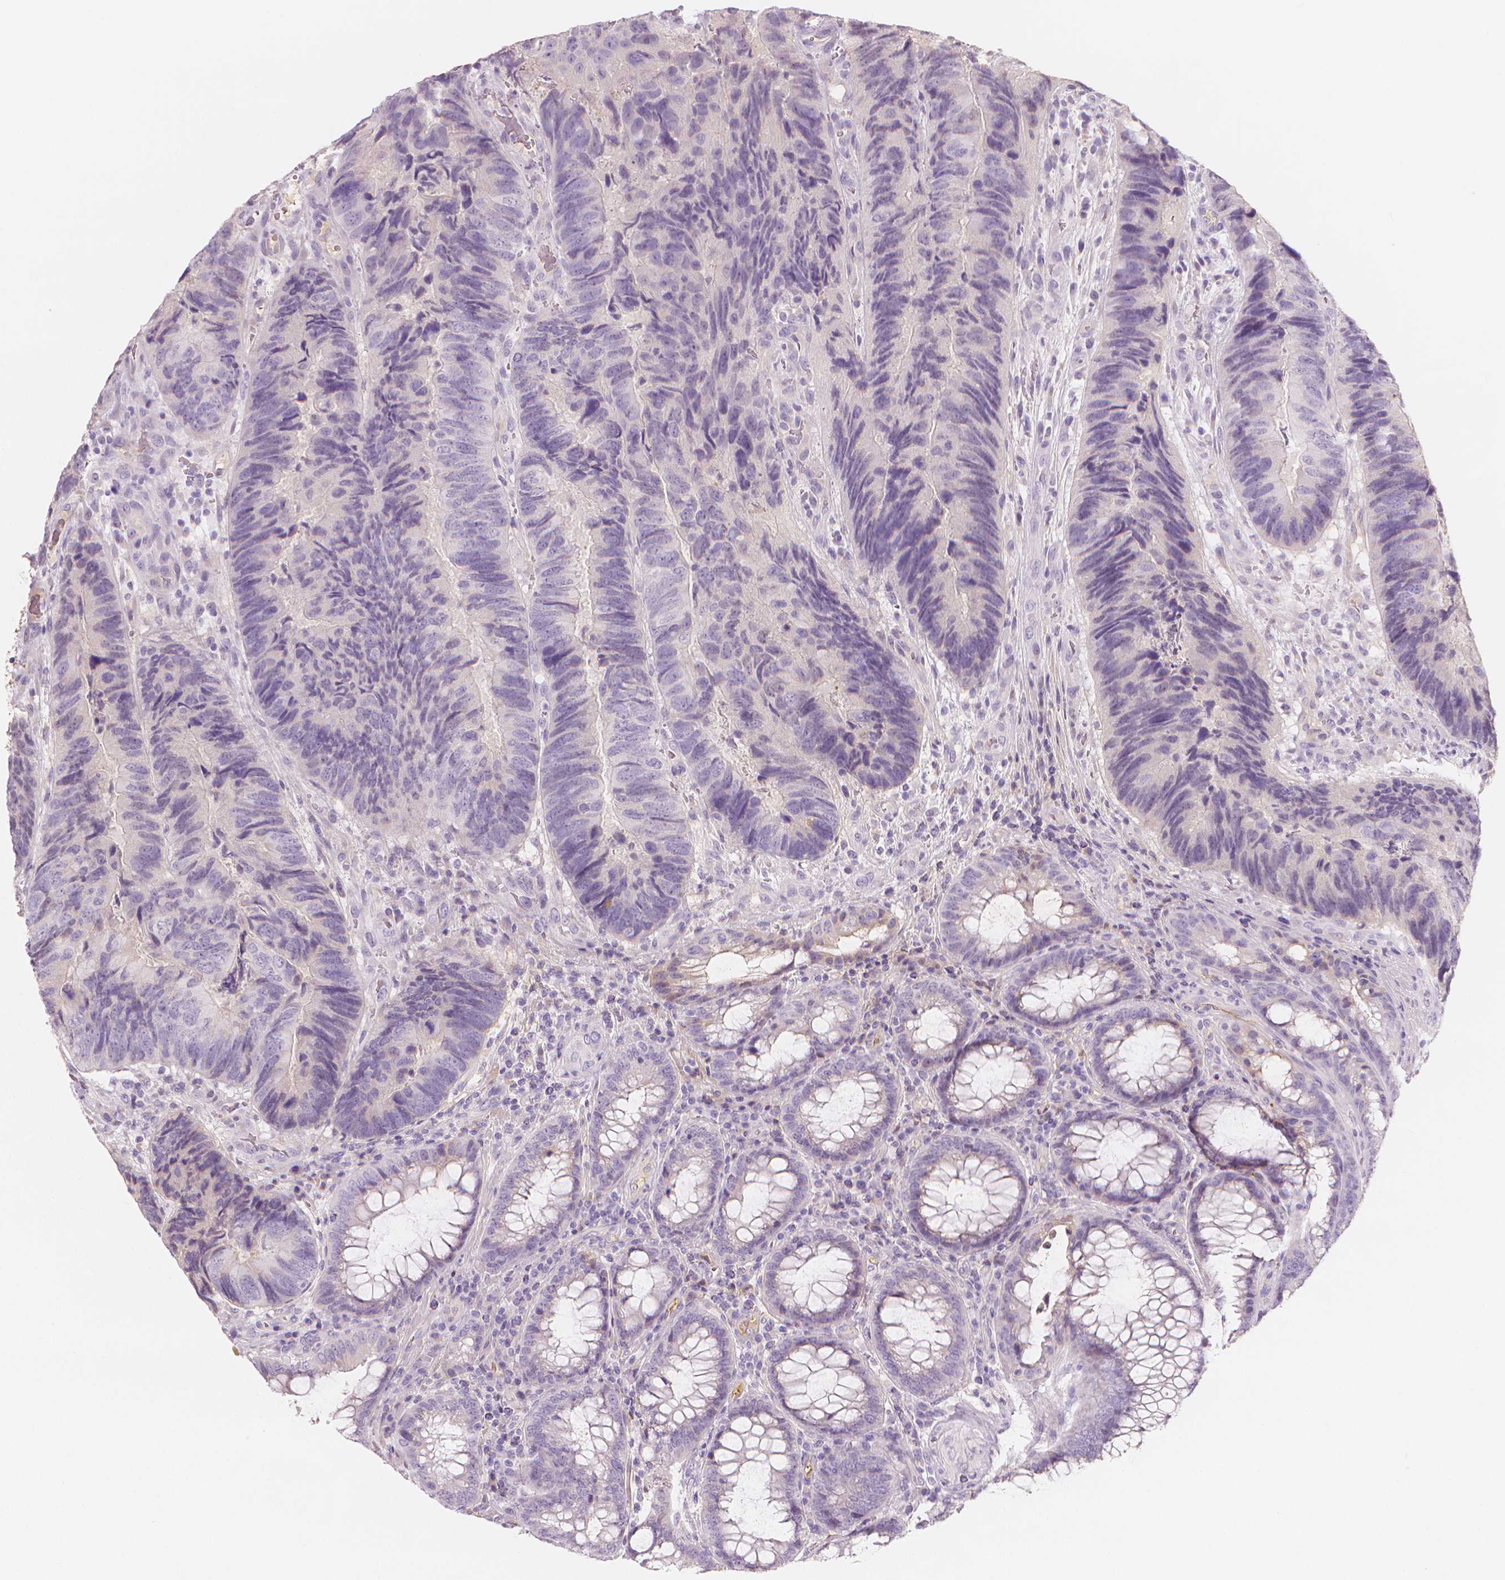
{"staining": {"intensity": "negative", "quantity": "none", "location": "none"}, "tissue": "colorectal cancer", "cell_type": "Tumor cells", "image_type": "cancer", "snomed": [{"axis": "morphology", "description": "Adenocarcinoma, NOS"}, {"axis": "topography", "description": "Colon"}], "caption": "High magnification brightfield microscopy of adenocarcinoma (colorectal) stained with DAB (3,3'-diaminobenzidine) (brown) and counterstained with hematoxylin (blue): tumor cells show no significant expression.", "gene": "APOA4", "patient": {"sex": "female", "age": 67}}